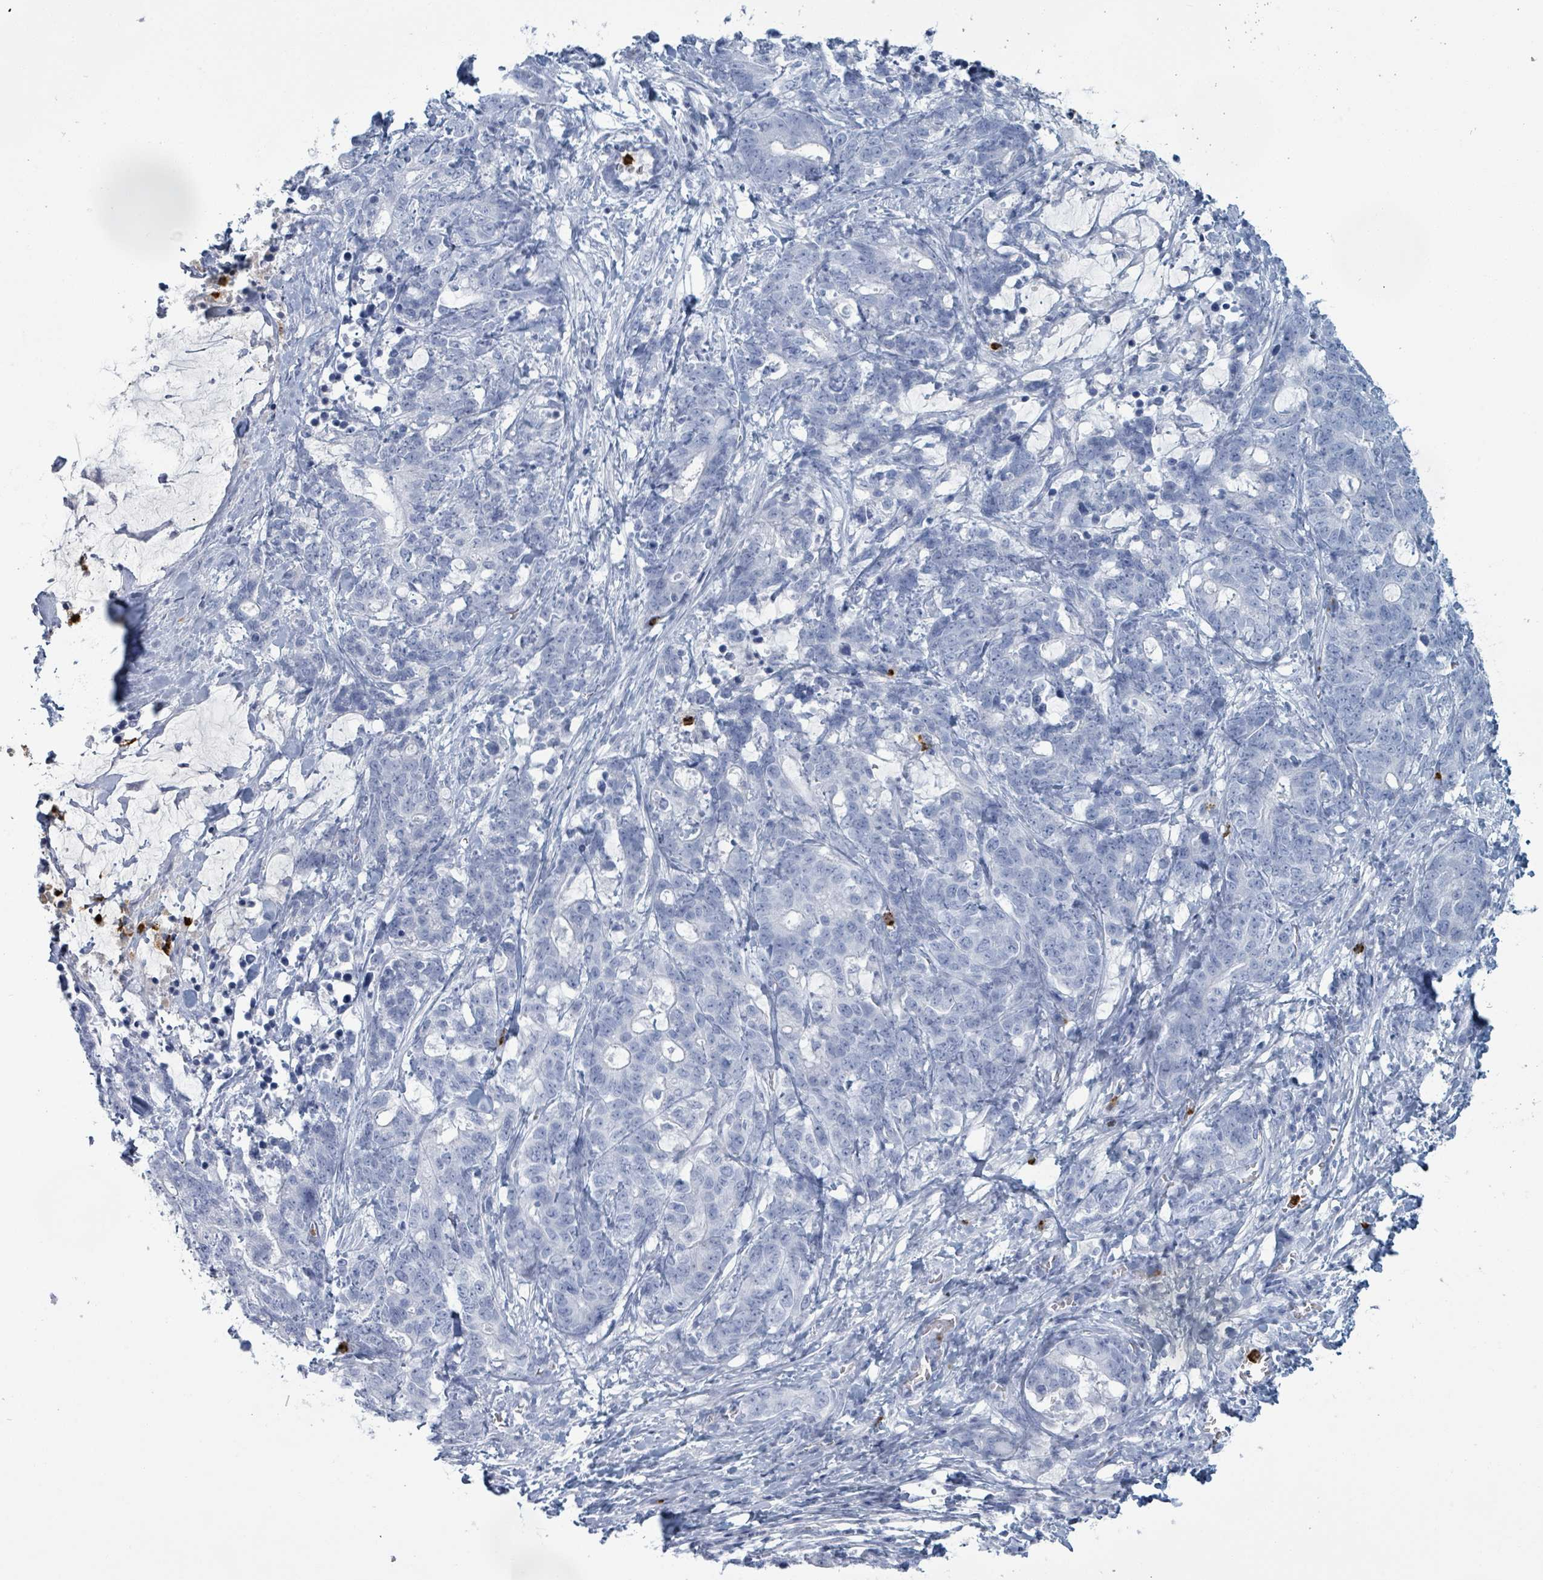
{"staining": {"intensity": "negative", "quantity": "none", "location": "none"}, "tissue": "stomach cancer", "cell_type": "Tumor cells", "image_type": "cancer", "snomed": [{"axis": "morphology", "description": "Normal tissue, NOS"}, {"axis": "morphology", "description": "Adenocarcinoma, NOS"}, {"axis": "topography", "description": "Stomach"}], "caption": "High power microscopy histopathology image of an IHC image of stomach cancer (adenocarcinoma), revealing no significant staining in tumor cells.", "gene": "DEFA4", "patient": {"sex": "female", "age": 64}}